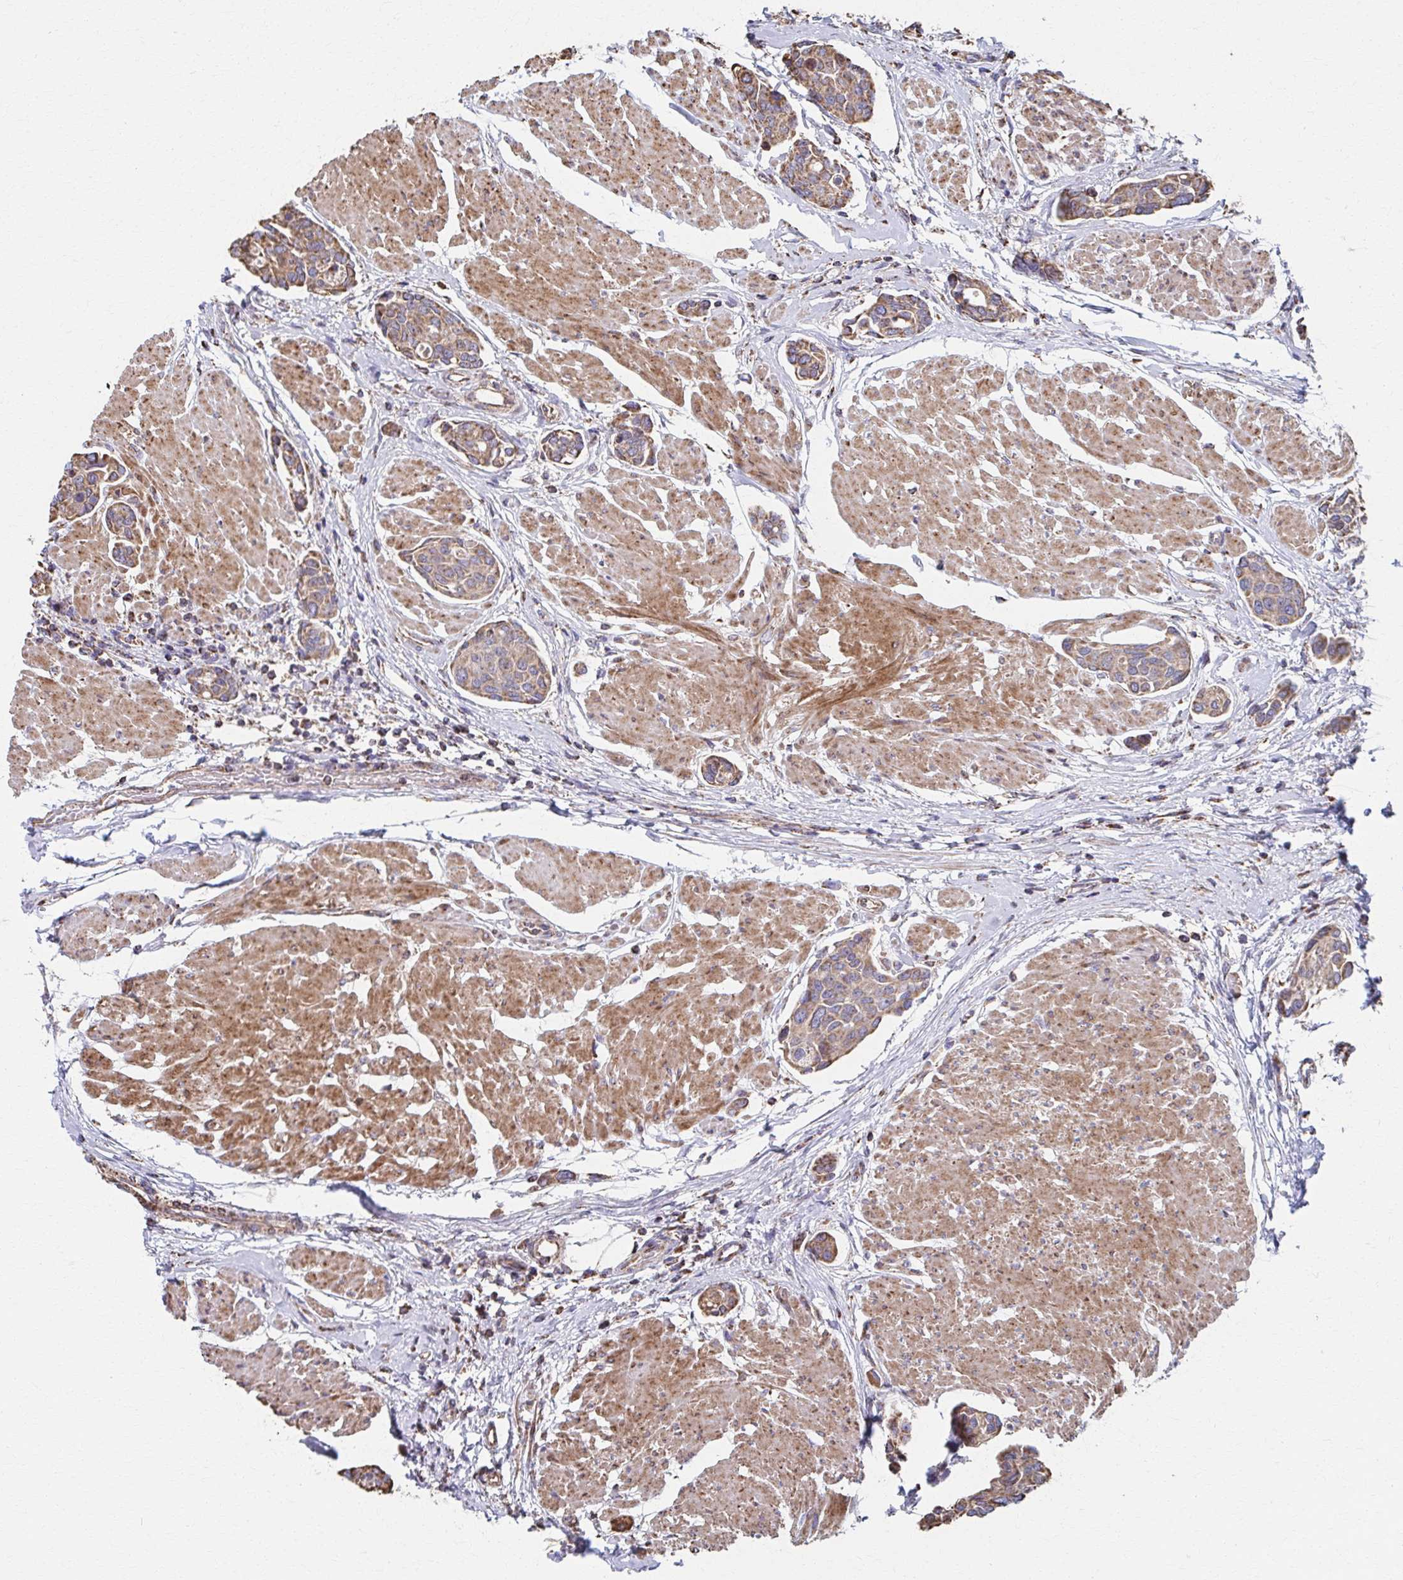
{"staining": {"intensity": "moderate", "quantity": ">75%", "location": "cytoplasmic/membranous"}, "tissue": "urothelial cancer", "cell_type": "Tumor cells", "image_type": "cancer", "snomed": [{"axis": "morphology", "description": "Urothelial carcinoma, High grade"}, {"axis": "topography", "description": "Urinary bladder"}], "caption": "Immunohistochemistry (IHC) (DAB (3,3'-diaminobenzidine)) staining of human urothelial carcinoma (high-grade) exhibits moderate cytoplasmic/membranous protein staining in approximately >75% of tumor cells.", "gene": "SAT1", "patient": {"sex": "male", "age": 78}}